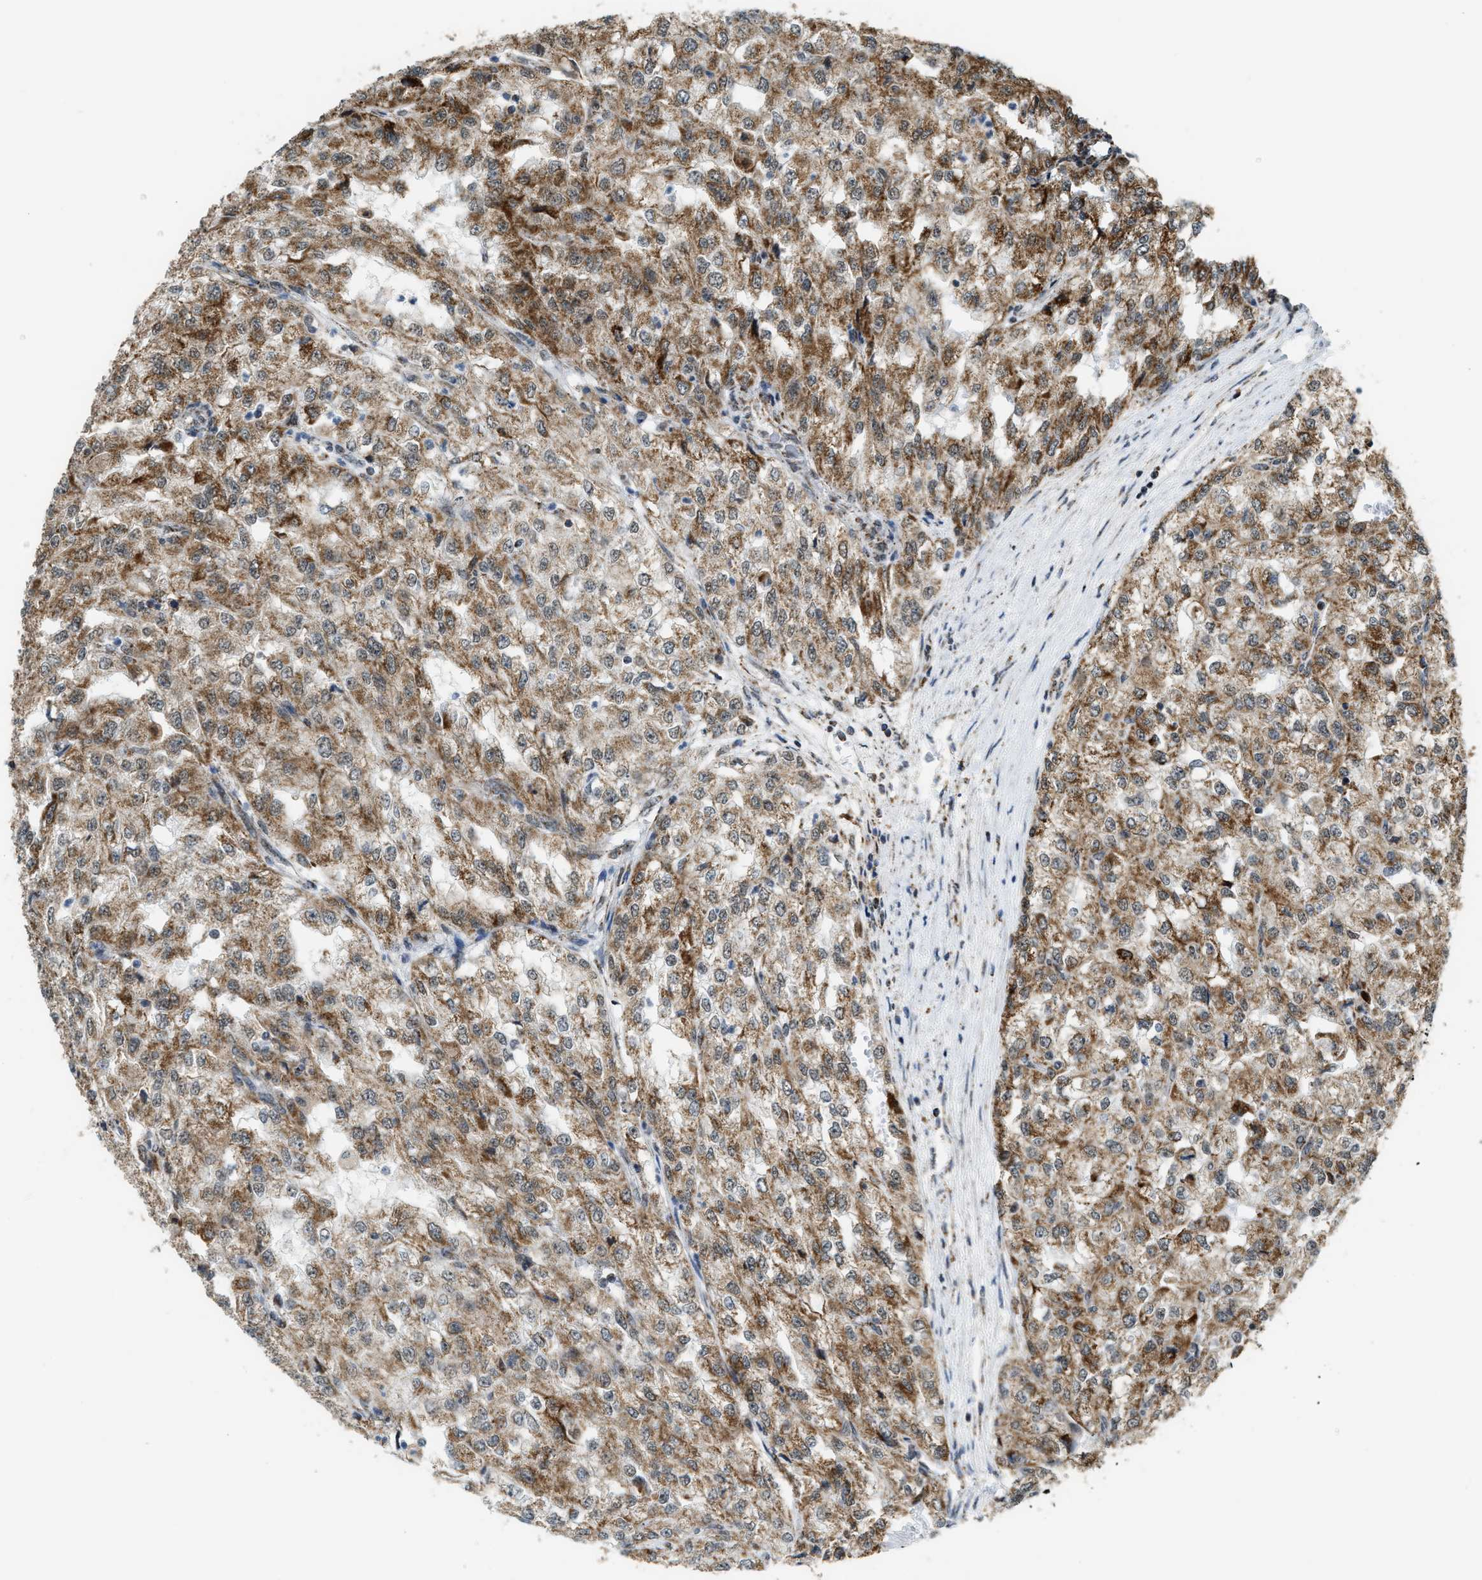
{"staining": {"intensity": "moderate", "quantity": ">75%", "location": "cytoplasmic/membranous"}, "tissue": "renal cancer", "cell_type": "Tumor cells", "image_type": "cancer", "snomed": [{"axis": "morphology", "description": "Adenocarcinoma, NOS"}, {"axis": "topography", "description": "Kidney"}], "caption": "Tumor cells show moderate cytoplasmic/membranous staining in about >75% of cells in renal cancer (adenocarcinoma).", "gene": "HIBADH", "patient": {"sex": "female", "age": 54}}